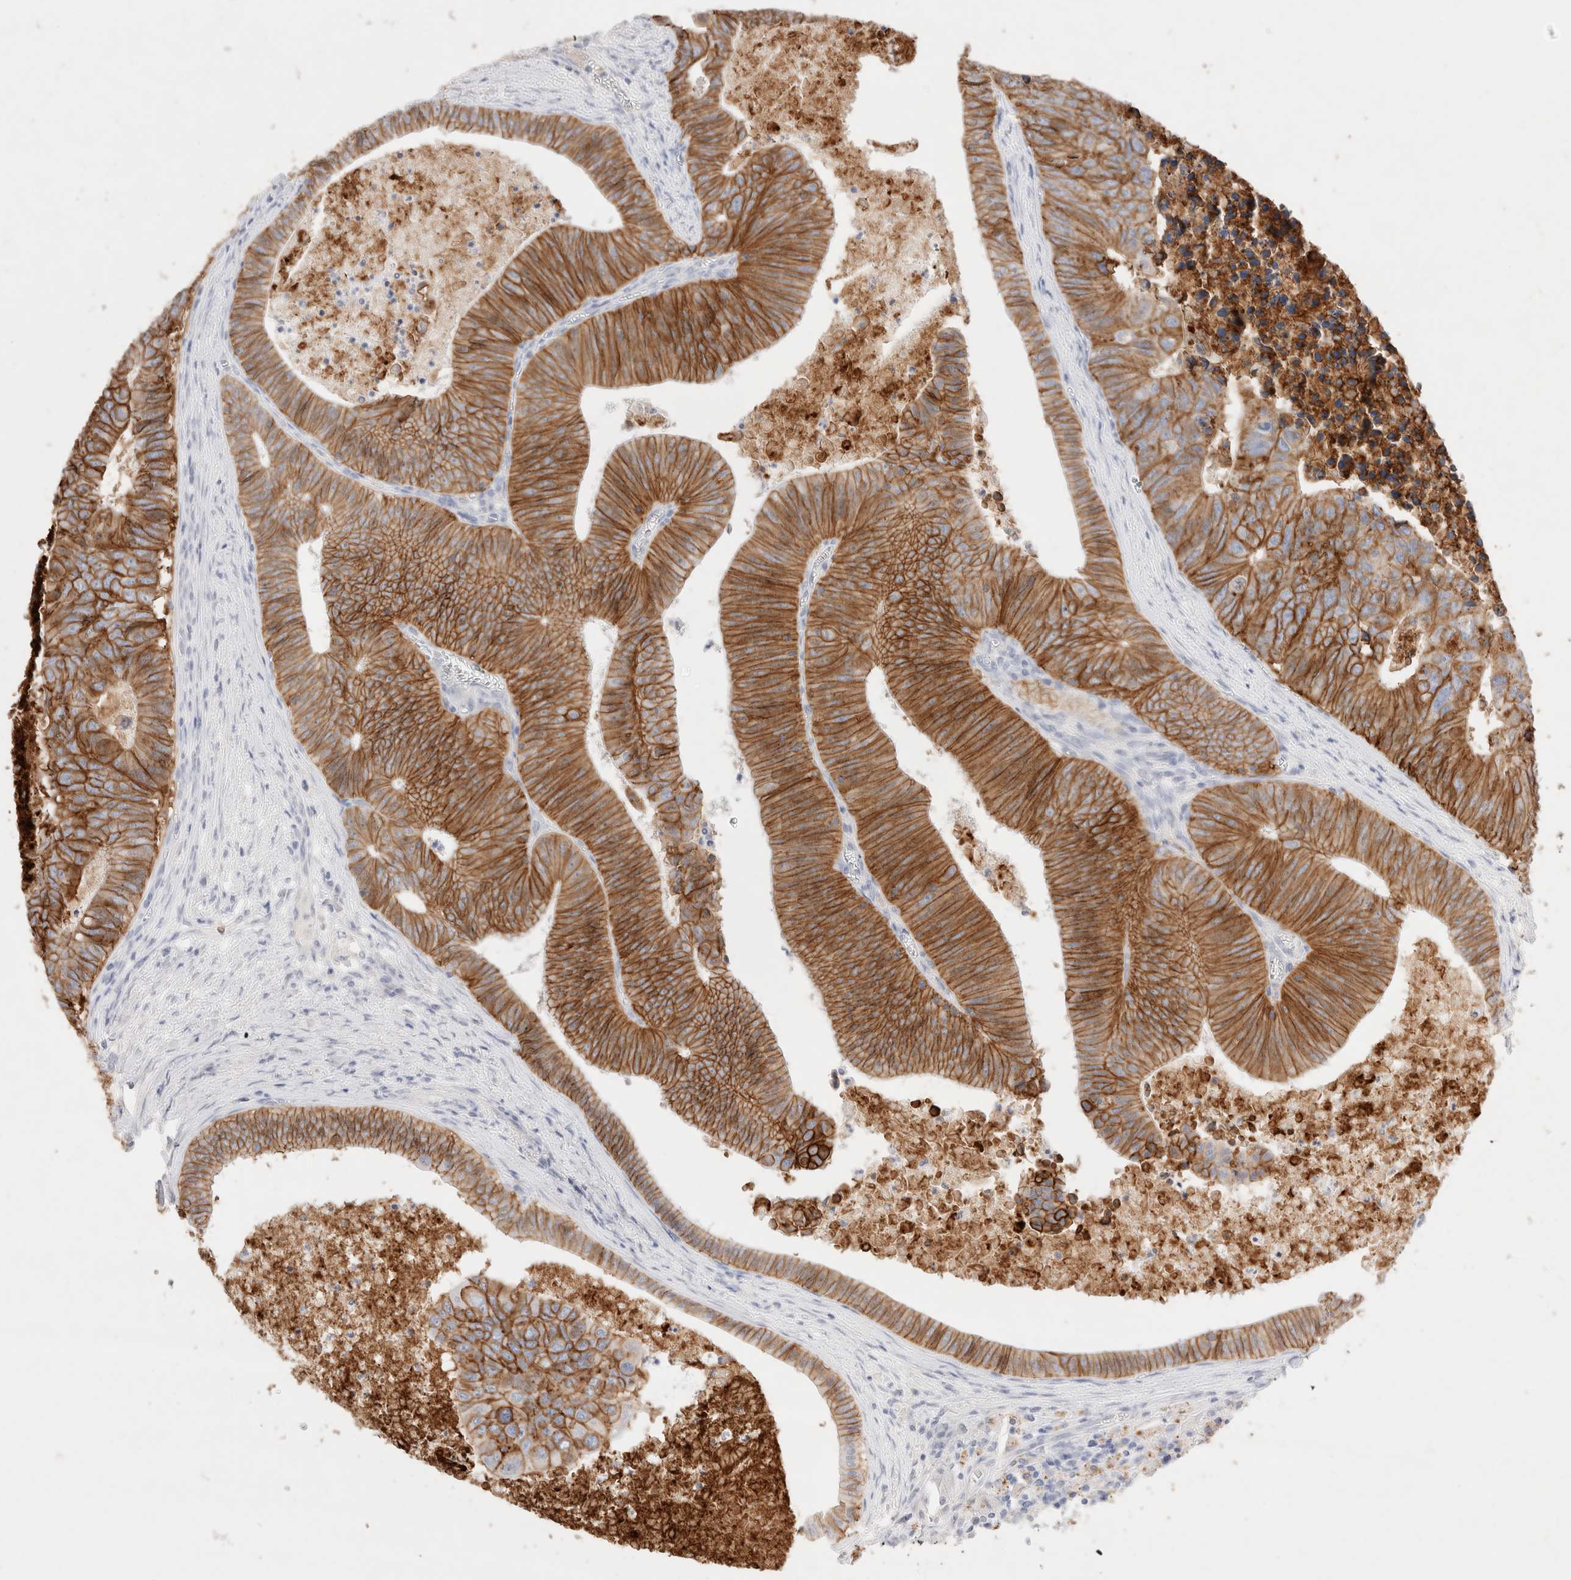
{"staining": {"intensity": "strong", "quantity": ">75%", "location": "cytoplasmic/membranous"}, "tissue": "colorectal cancer", "cell_type": "Tumor cells", "image_type": "cancer", "snomed": [{"axis": "morphology", "description": "Adenocarcinoma, NOS"}, {"axis": "topography", "description": "Colon"}], "caption": "An image showing strong cytoplasmic/membranous expression in about >75% of tumor cells in colorectal cancer (adenocarcinoma), as visualized by brown immunohistochemical staining.", "gene": "EPCAM", "patient": {"sex": "male", "age": 87}}